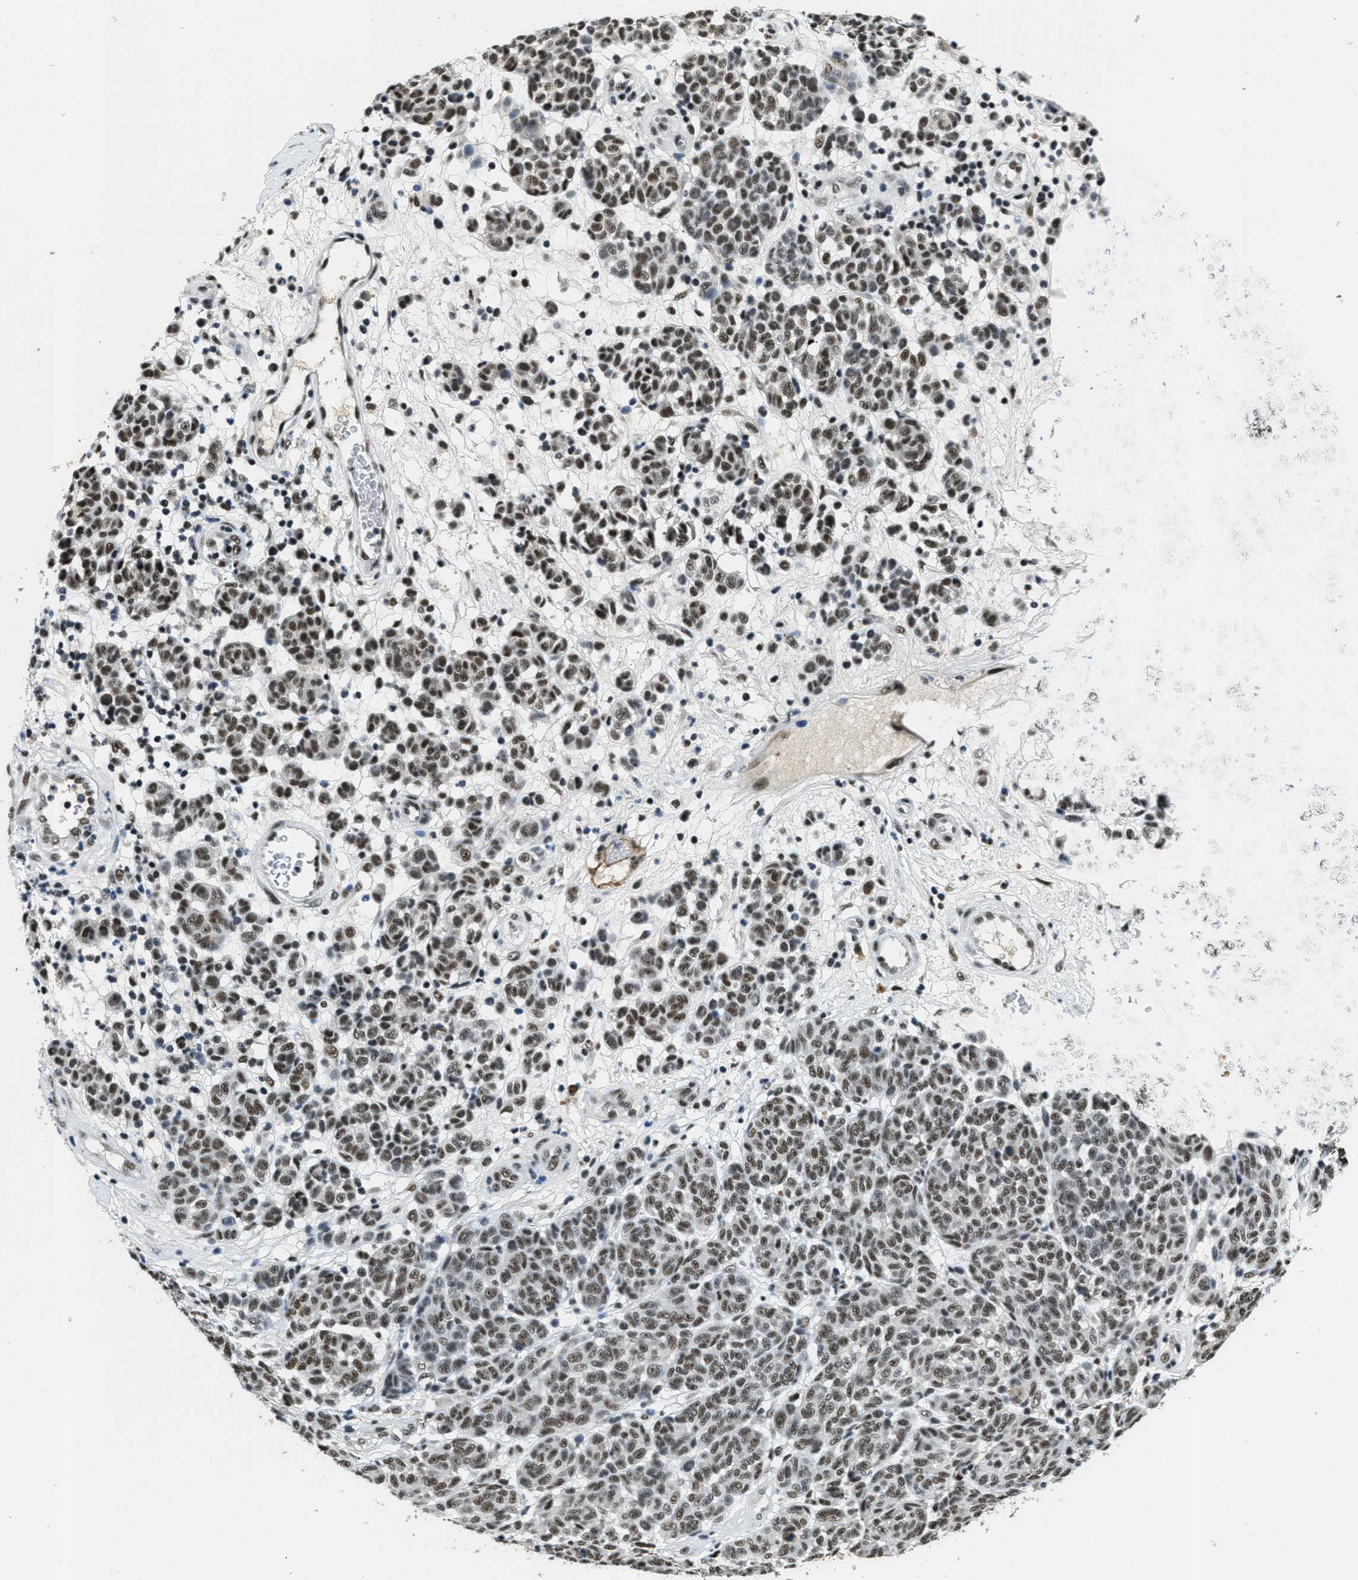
{"staining": {"intensity": "strong", "quantity": ">75%", "location": "nuclear"}, "tissue": "melanoma", "cell_type": "Tumor cells", "image_type": "cancer", "snomed": [{"axis": "morphology", "description": "Malignant melanoma, NOS"}, {"axis": "topography", "description": "Skin"}], "caption": "Immunohistochemistry (DAB) staining of human melanoma demonstrates strong nuclear protein expression in approximately >75% of tumor cells.", "gene": "SSB", "patient": {"sex": "male", "age": 59}}